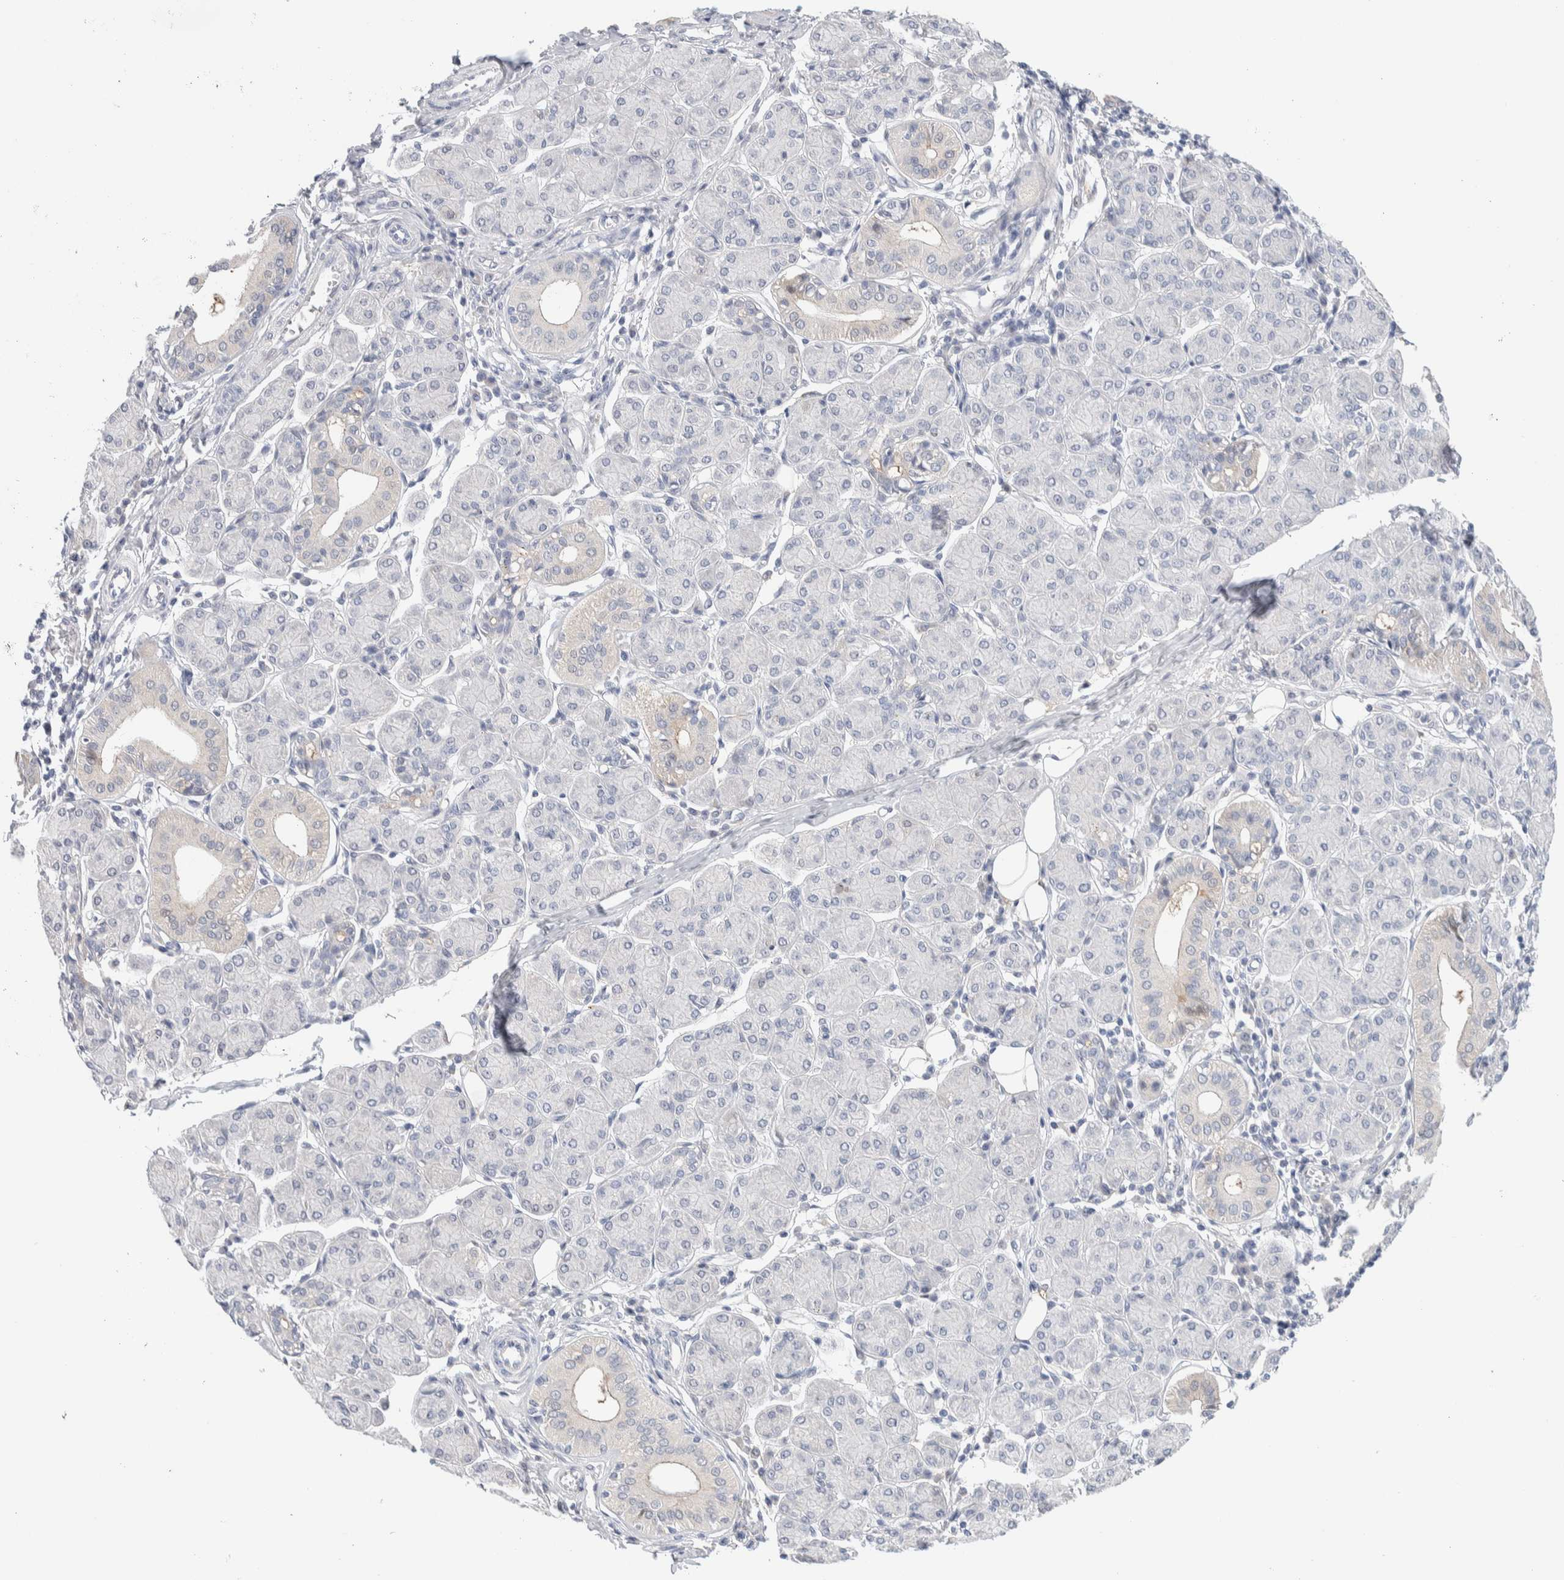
{"staining": {"intensity": "weak", "quantity": "<25%", "location": "cytoplasmic/membranous"}, "tissue": "salivary gland", "cell_type": "Glandular cells", "image_type": "normal", "snomed": [{"axis": "morphology", "description": "Normal tissue, NOS"}, {"axis": "morphology", "description": "Inflammation, NOS"}, {"axis": "topography", "description": "Lymph node"}, {"axis": "topography", "description": "Salivary gland"}], "caption": "This is a image of IHC staining of benign salivary gland, which shows no staining in glandular cells. The staining is performed using DAB (3,3'-diaminobenzidine) brown chromogen with nuclei counter-stained in using hematoxylin.", "gene": "DNAJB6", "patient": {"sex": "male", "age": 3}}